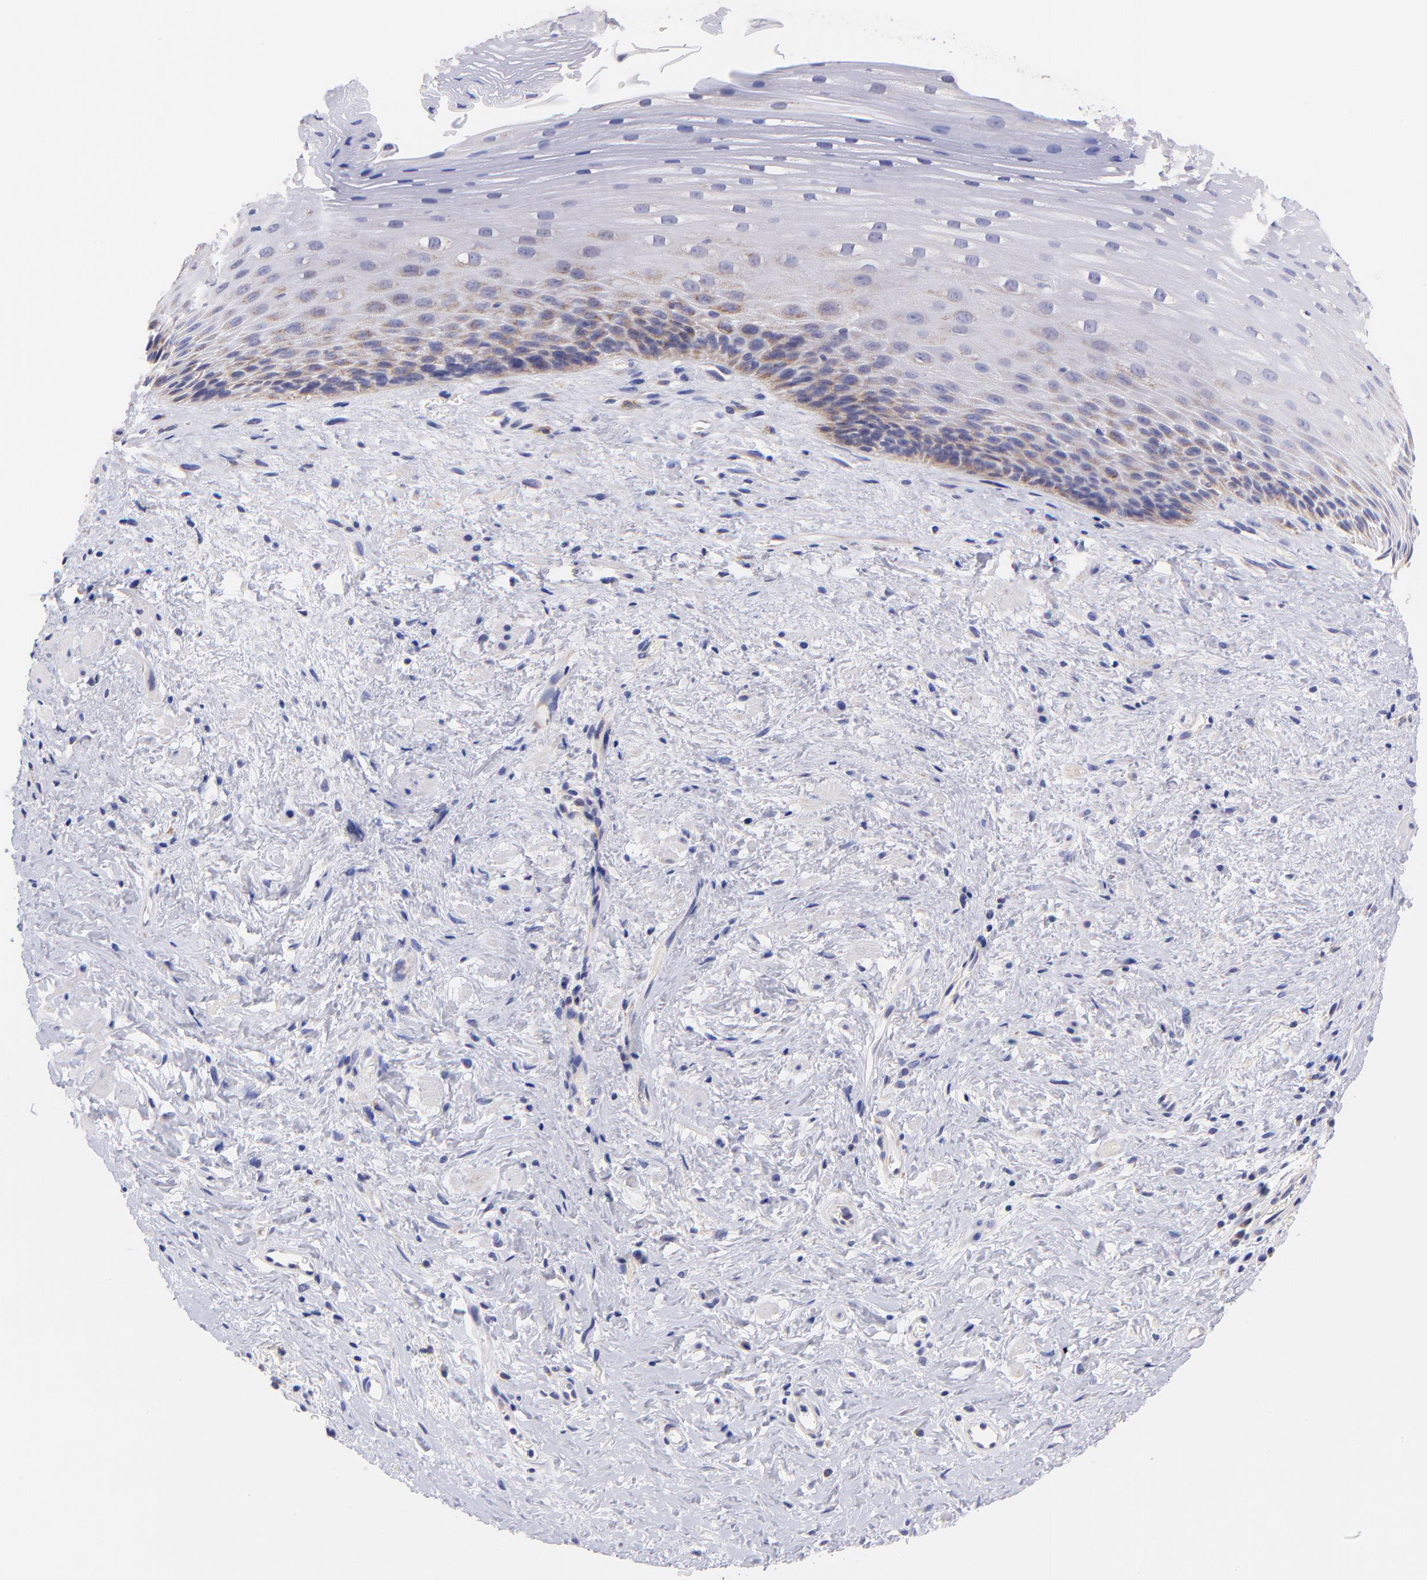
{"staining": {"intensity": "moderate", "quantity": "25%-75%", "location": "cytoplasmic/membranous"}, "tissue": "esophagus", "cell_type": "Squamous epithelial cells", "image_type": "normal", "snomed": [{"axis": "morphology", "description": "Normal tissue, NOS"}, {"axis": "topography", "description": "Esophagus"}], "caption": "A micrograph showing moderate cytoplasmic/membranous staining in approximately 25%-75% of squamous epithelial cells in benign esophagus, as visualized by brown immunohistochemical staining.", "gene": "NDUFB7", "patient": {"sex": "female", "age": 70}}